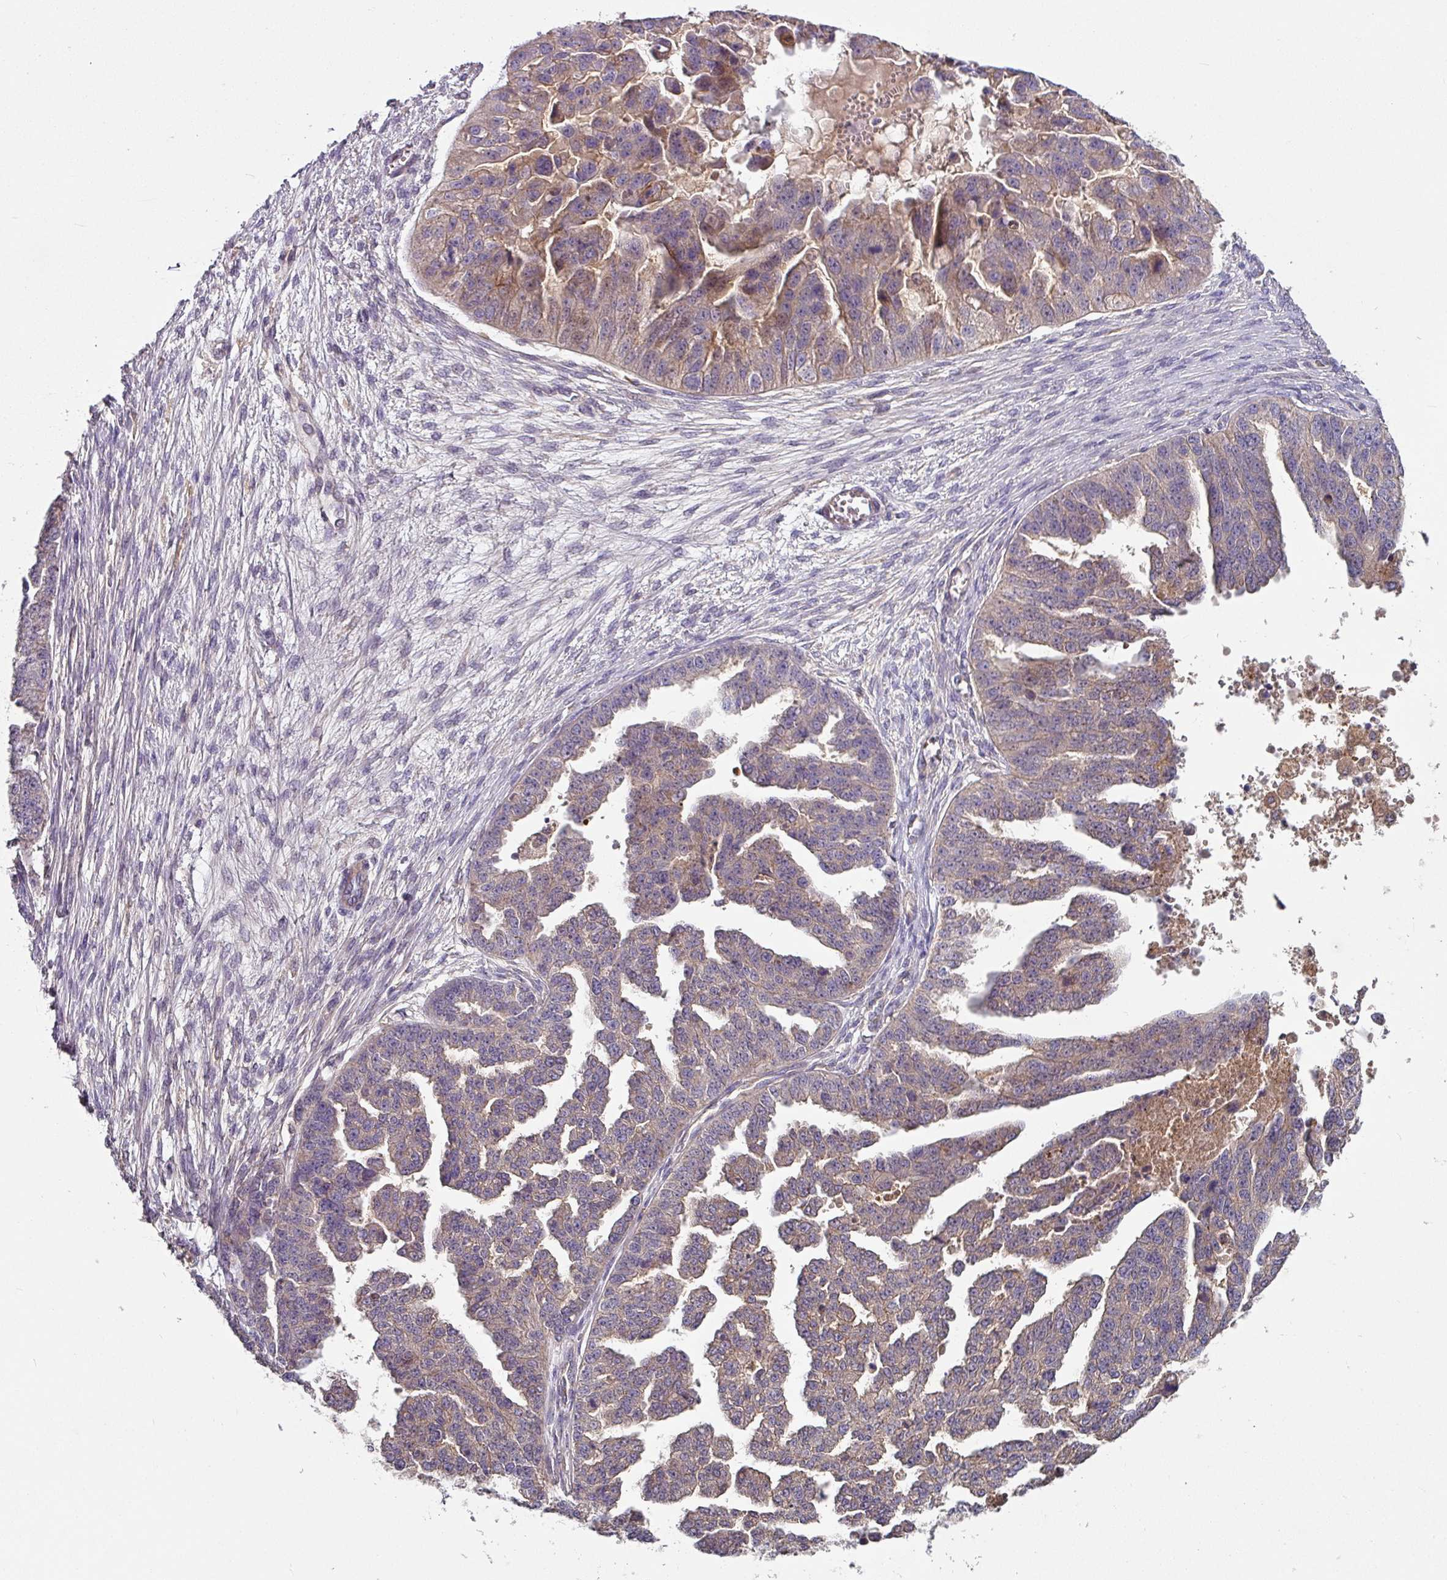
{"staining": {"intensity": "weak", "quantity": "<25%", "location": "cytoplasmic/membranous"}, "tissue": "ovarian cancer", "cell_type": "Tumor cells", "image_type": "cancer", "snomed": [{"axis": "morphology", "description": "Cystadenocarcinoma, serous, NOS"}, {"axis": "topography", "description": "Ovary"}], "caption": "IHC image of ovarian cancer (serous cystadenocarcinoma) stained for a protein (brown), which displays no expression in tumor cells.", "gene": "C4orf48", "patient": {"sex": "female", "age": 58}}